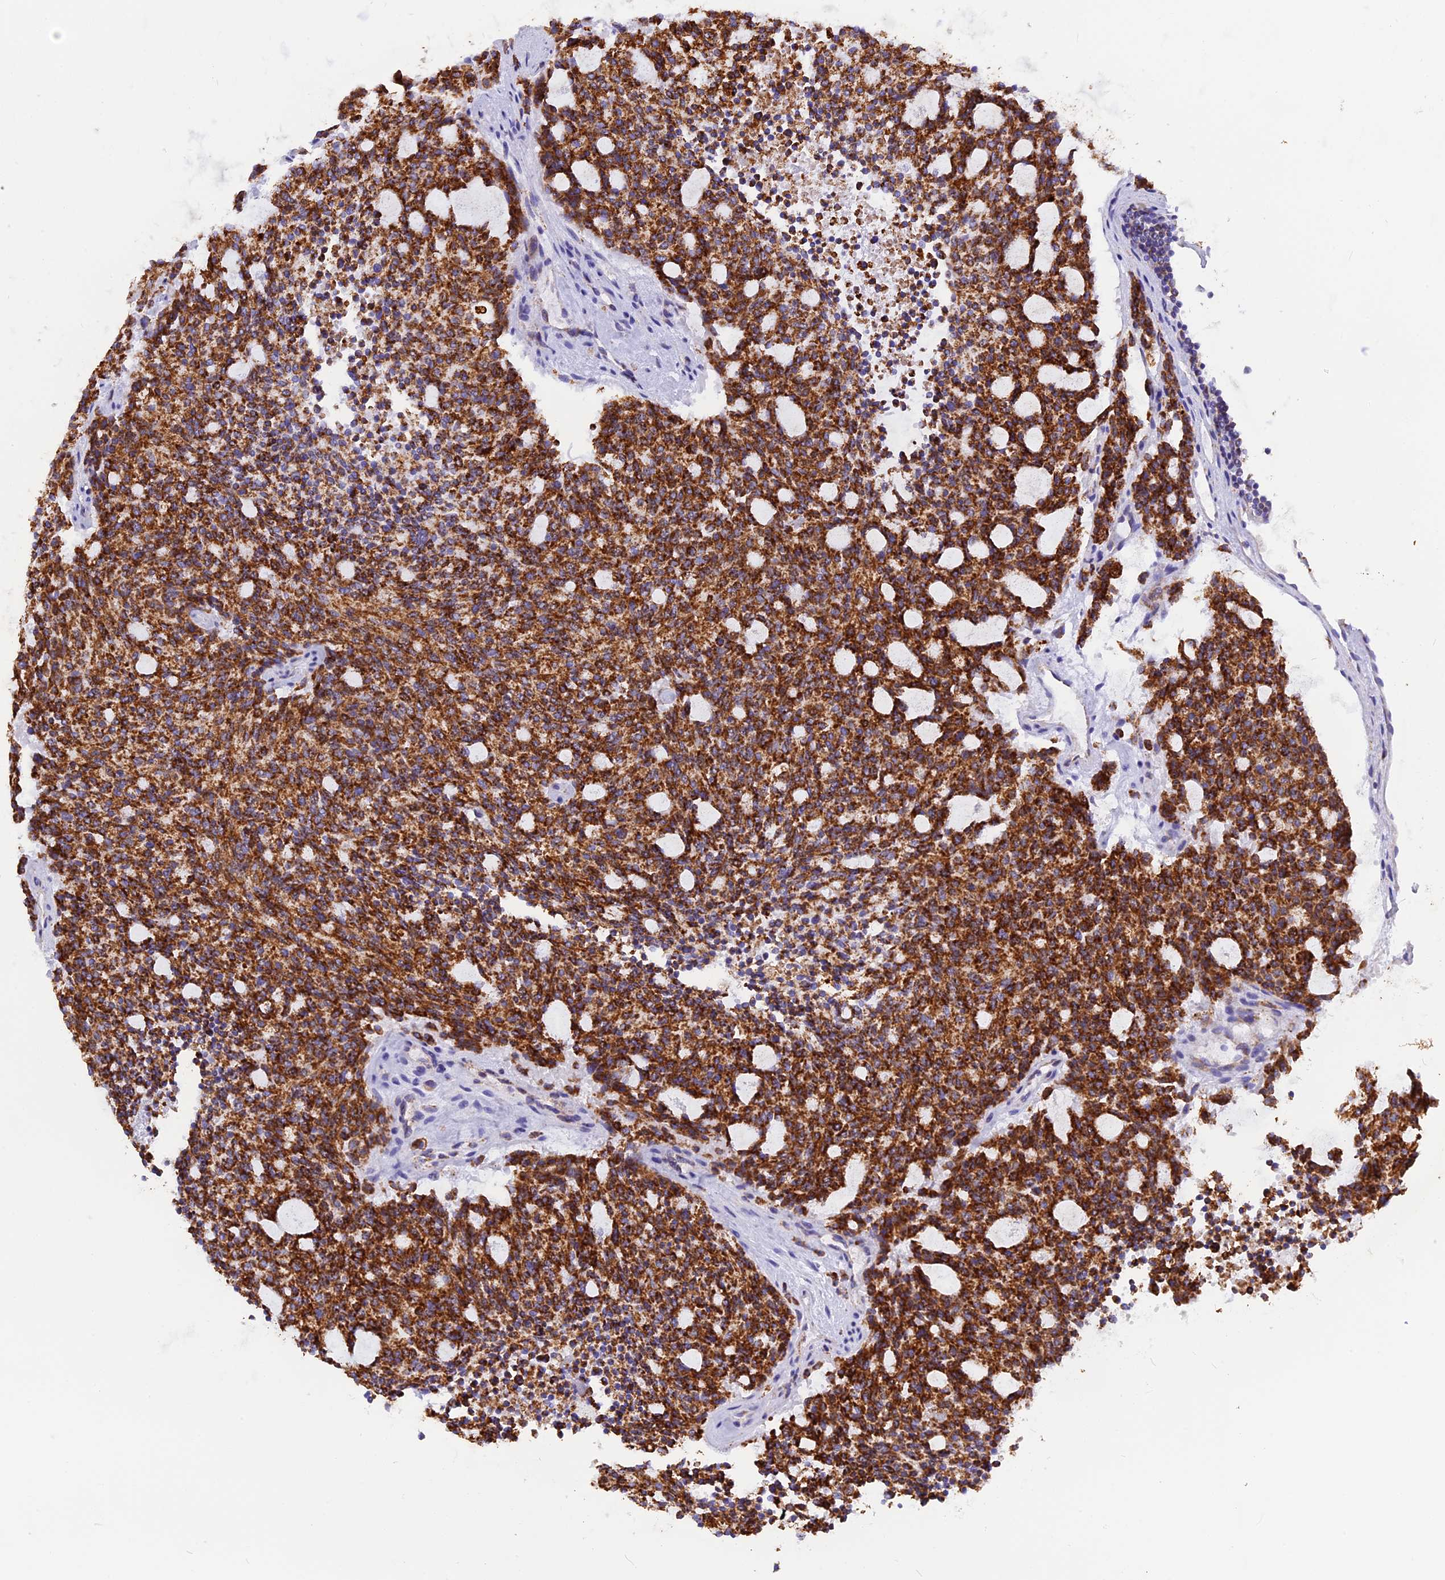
{"staining": {"intensity": "strong", "quantity": ">75%", "location": "cytoplasmic/membranous"}, "tissue": "carcinoid", "cell_type": "Tumor cells", "image_type": "cancer", "snomed": [{"axis": "morphology", "description": "Carcinoid, malignant, NOS"}, {"axis": "topography", "description": "Pancreas"}], "caption": "DAB immunohistochemical staining of carcinoid (malignant) demonstrates strong cytoplasmic/membranous protein positivity in about >75% of tumor cells. (Brightfield microscopy of DAB IHC at high magnification).", "gene": "VDAC2", "patient": {"sex": "female", "age": 54}}